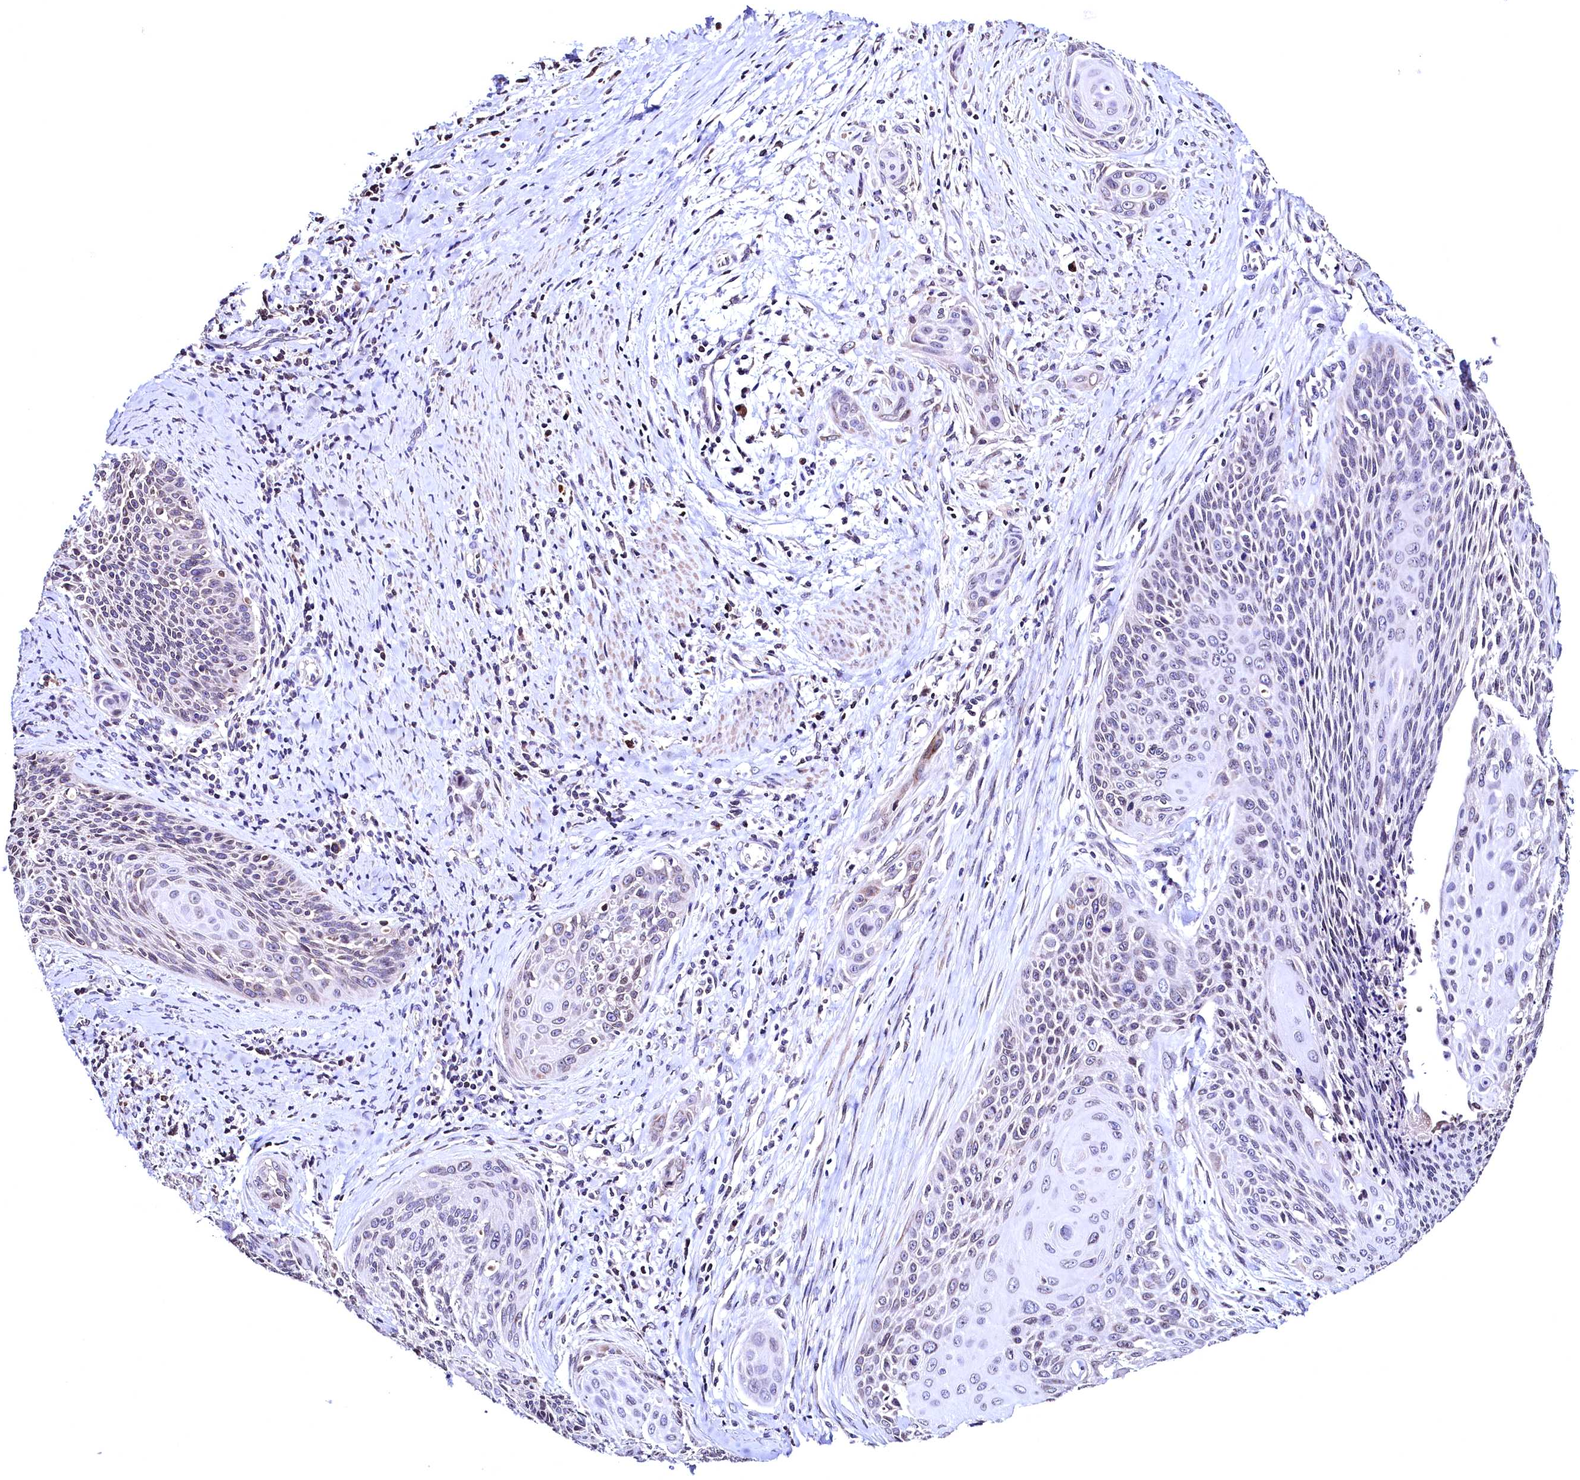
{"staining": {"intensity": "weak", "quantity": "<25%", "location": "cytoplasmic/membranous"}, "tissue": "cervical cancer", "cell_type": "Tumor cells", "image_type": "cancer", "snomed": [{"axis": "morphology", "description": "Squamous cell carcinoma, NOS"}, {"axis": "topography", "description": "Cervix"}], "caption": "Immunohistochemical staining of human cervical cancer reveals no significant expression in tumor cells. (Immunohistochemistry, brightfield microscopy, high magnification).", "gene": "HAND1", "patient": {"sex": "female", "age": 55}}